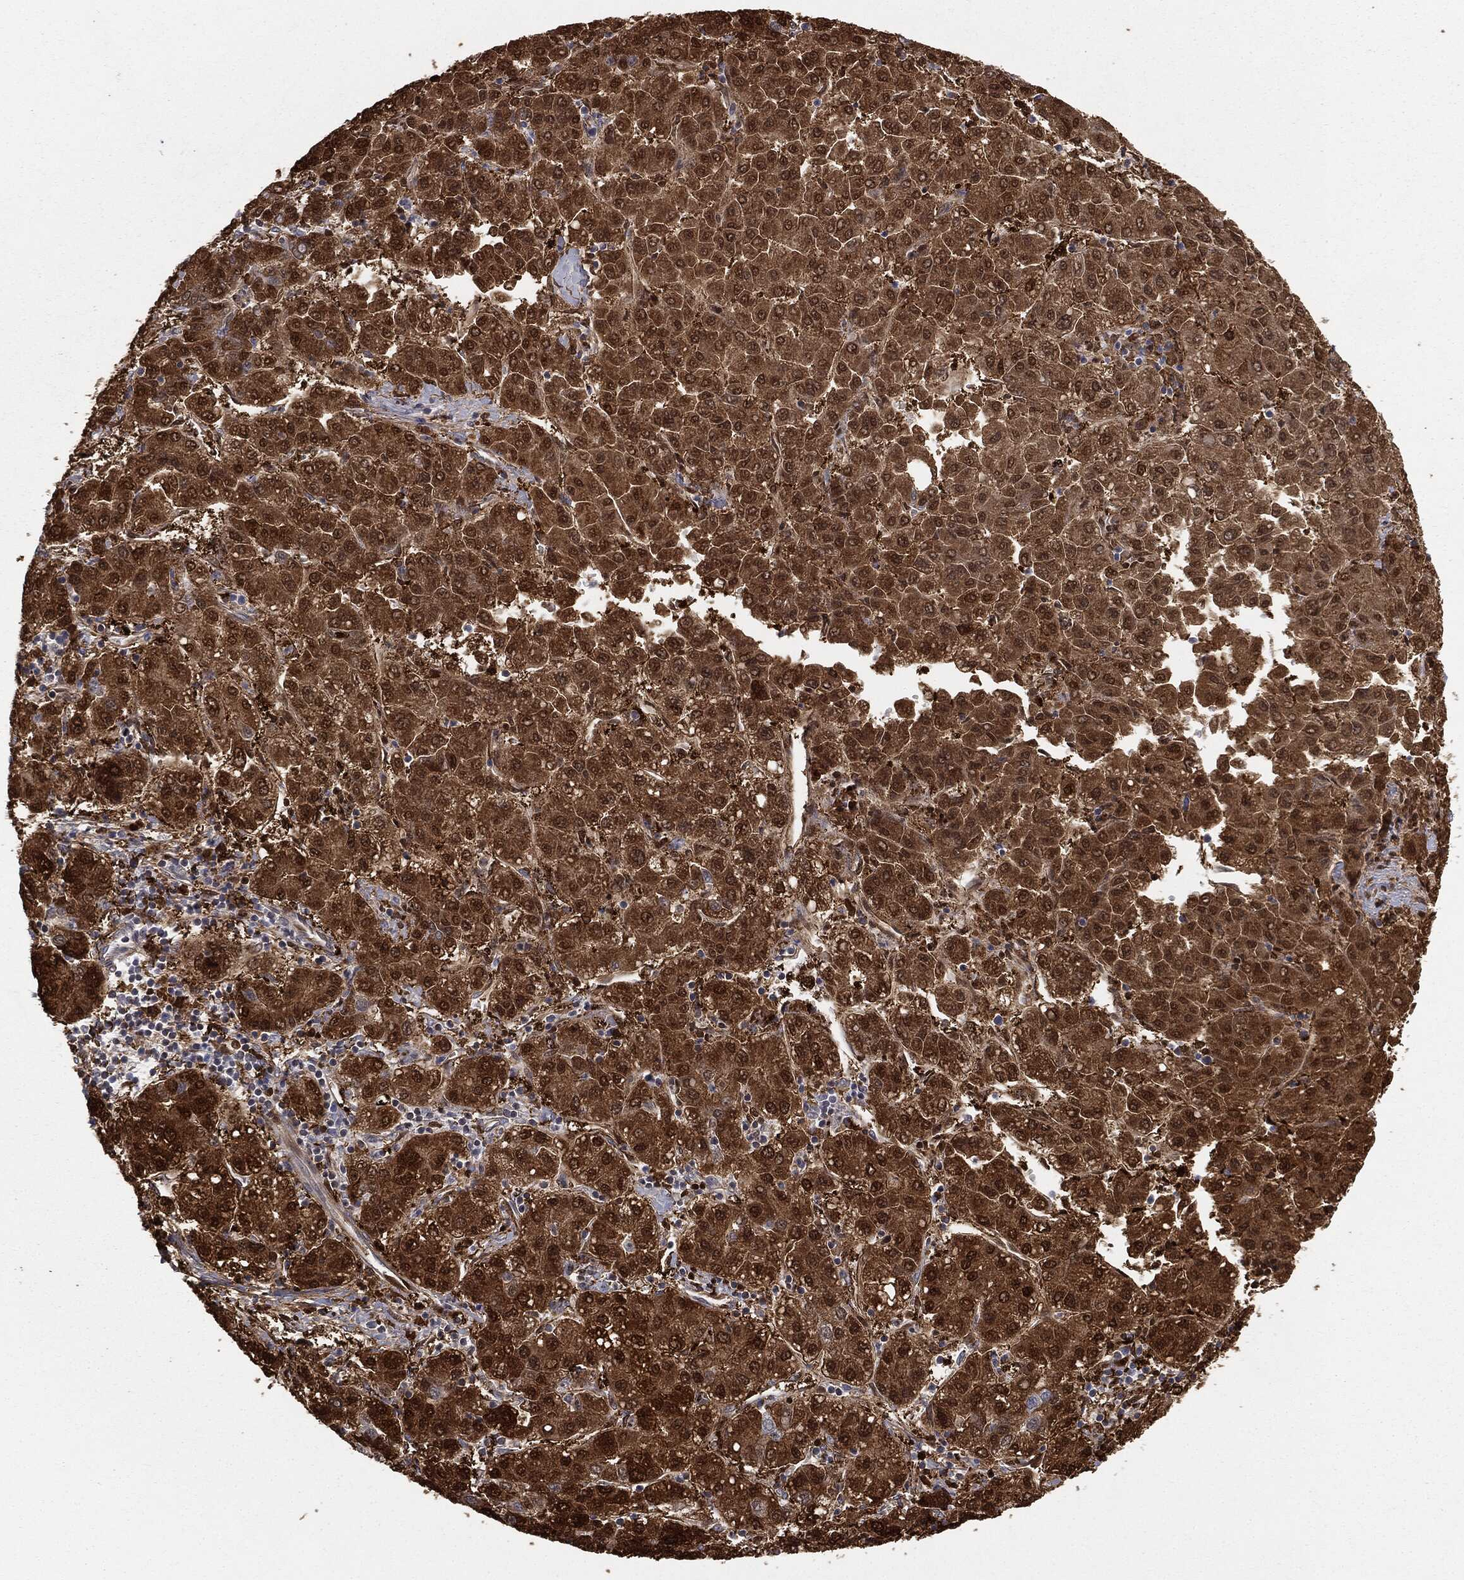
{"staining": {"intensity": "strong", "quantity": ">75%", "location": "cytoplasmic/membranous,nuclear"}, "tissue": "liver cancer", "cell_type": "Tumor cells", "image_type": "cancer", "snomed": [{"axis": "morphology", "description": "Carcinoma, Hepatocellular, NOS"}, {"axis": "topography", "description": "Liver"}], "caption": "Protein expression analysis of liver hepatocellular carcinoma shows strong cytoplasmic/membranous and nuclear staining in approximately >75% of tumor cells.", "gene": "ALDOB", "patient": {"sex": "male", "age": 65}}